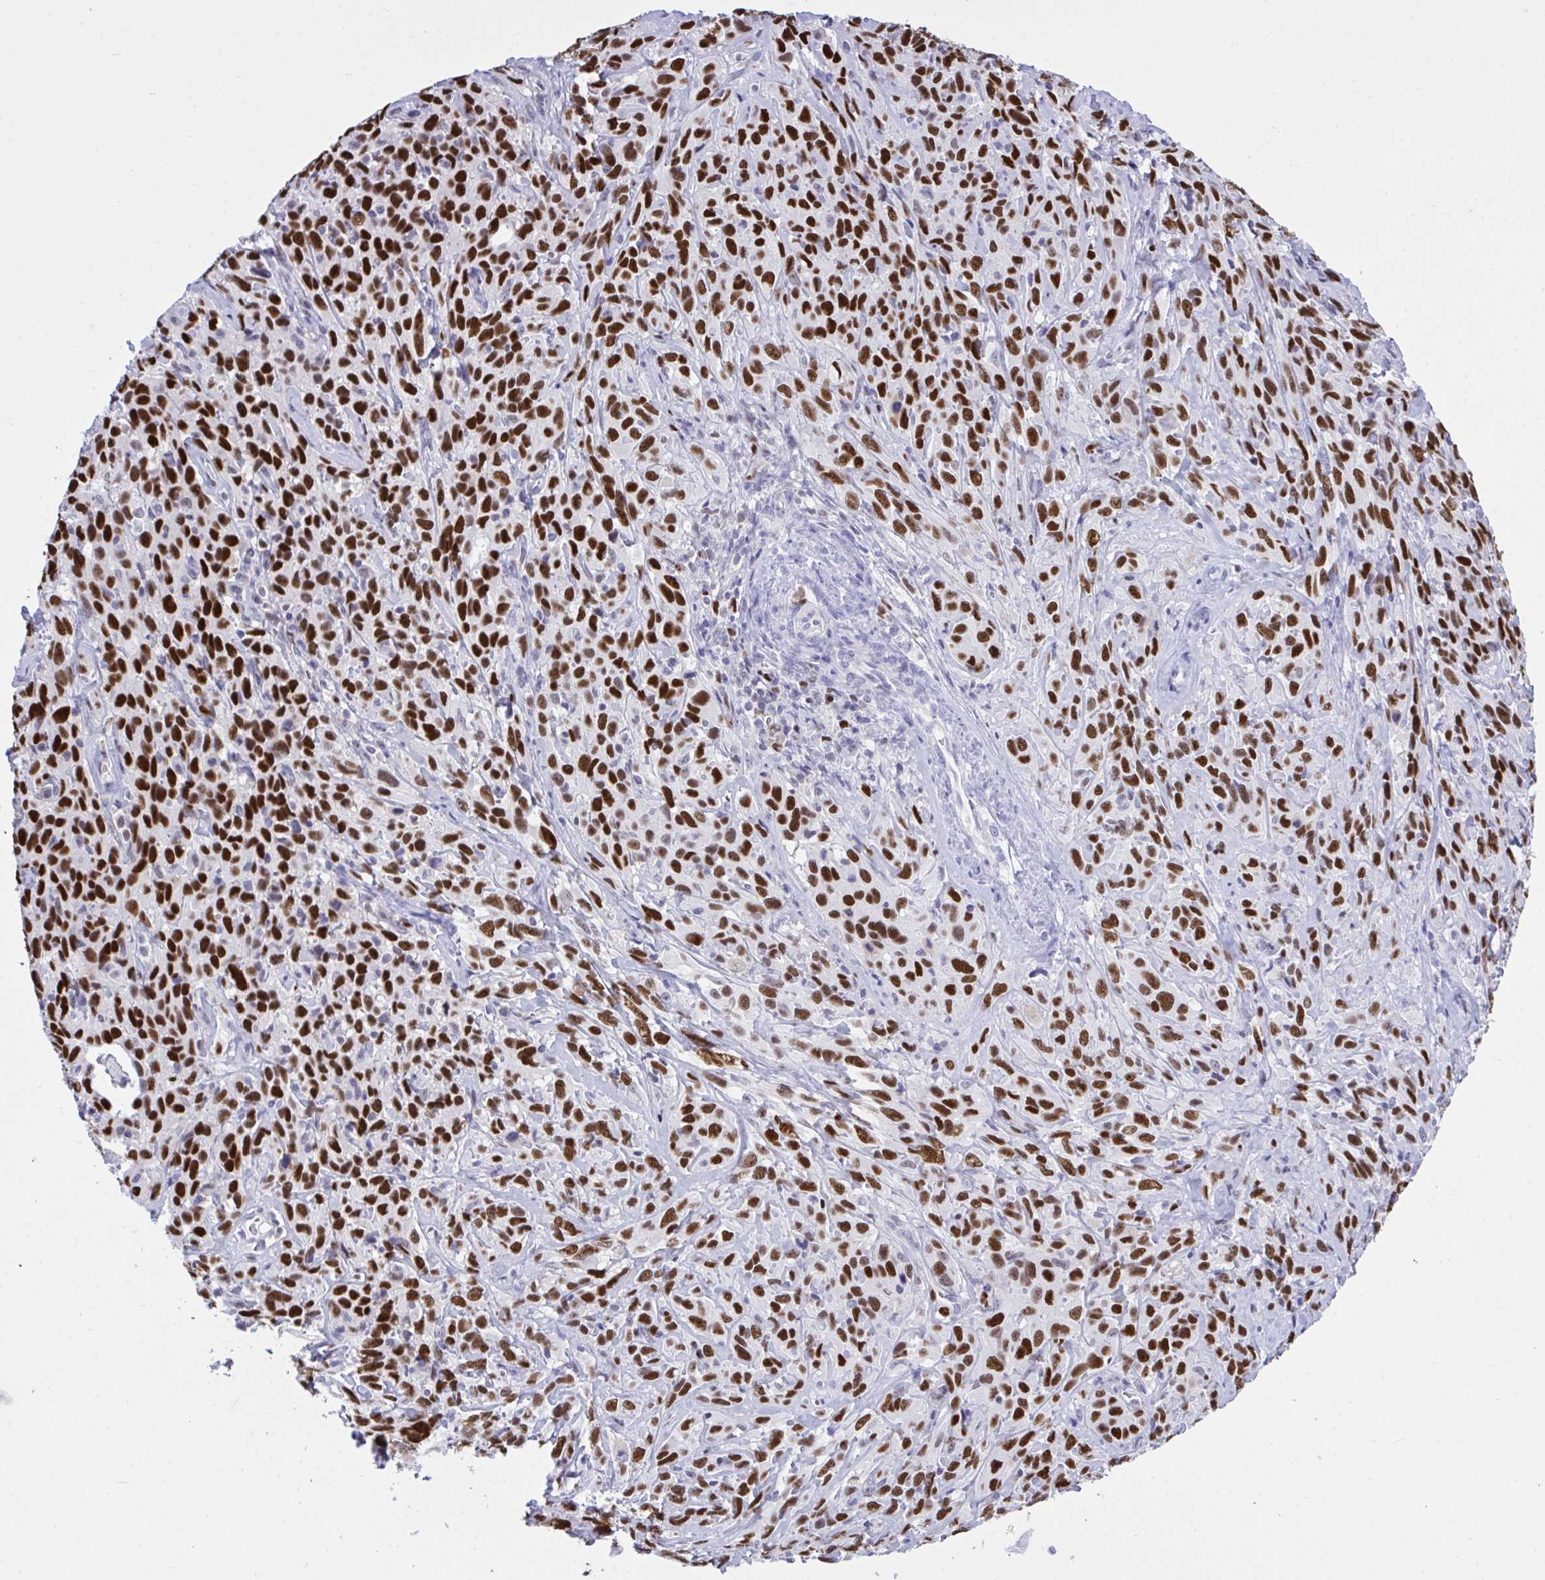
{"staining": {"intensity": "strong", "quantity": ">75%", "location": "nuclear"}, "tissue": "cervical cancer", "cell_type": "Tumor cells", "image_type": "cancer", "snomed": [{"axis": "morphology", "description": "Normal tissue, NOS"}, {"axis": "morphology", "description": "Squamous cell carcinoma, NOS"}, {"axis": "topography", "description": "Cervix"}], "caption": "Cervical cancer (squamous cell carcinoma) stained with immunohistochemistry exhibits strong nuclear expression in approximately >75% of tumor cells.", "gene": "C1QL2", "patient": {"sex": "female", "age": 51}}